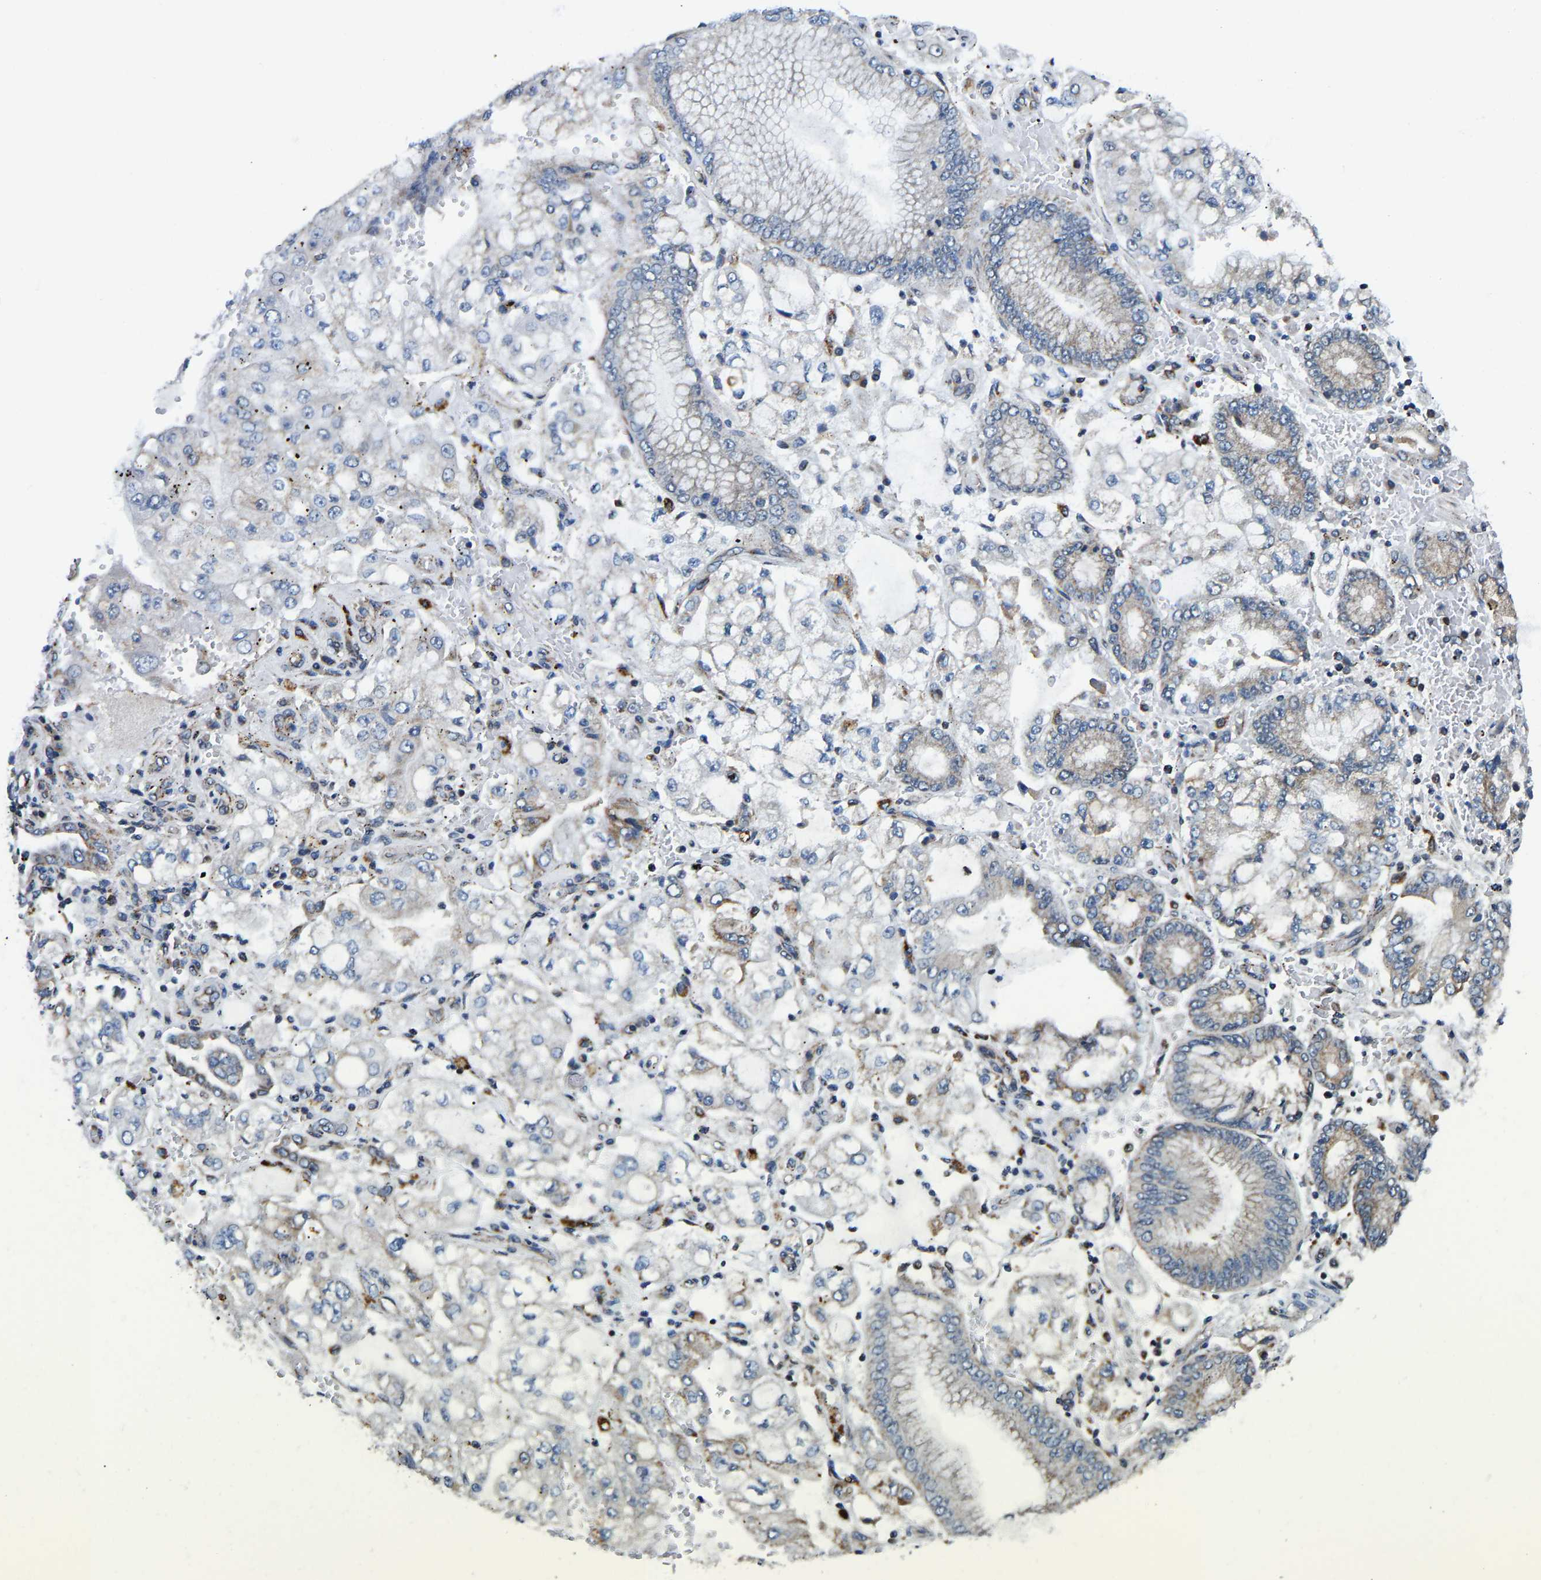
{"staining": {"intensity": "negative", "quantity": "none", "location": "none"}, "tissue": "stomach cancer", "cell_type": "Tumor cells", "image_type": "cancer", "snomed": [{"axis": "morphology", "description": "Adenocarcinoma, NOS"}, {"axis": "topography", "description": "Stomach"}], "caption": "This photomicrograph is of stomach adenocarcinoma stained with IHC to label a protein in brown with the nuclei are counter-stained blue. There is no positivity in tumor cells.", "gene": "GIMAP7", "patient": {"sex": "male", "age": 76}}